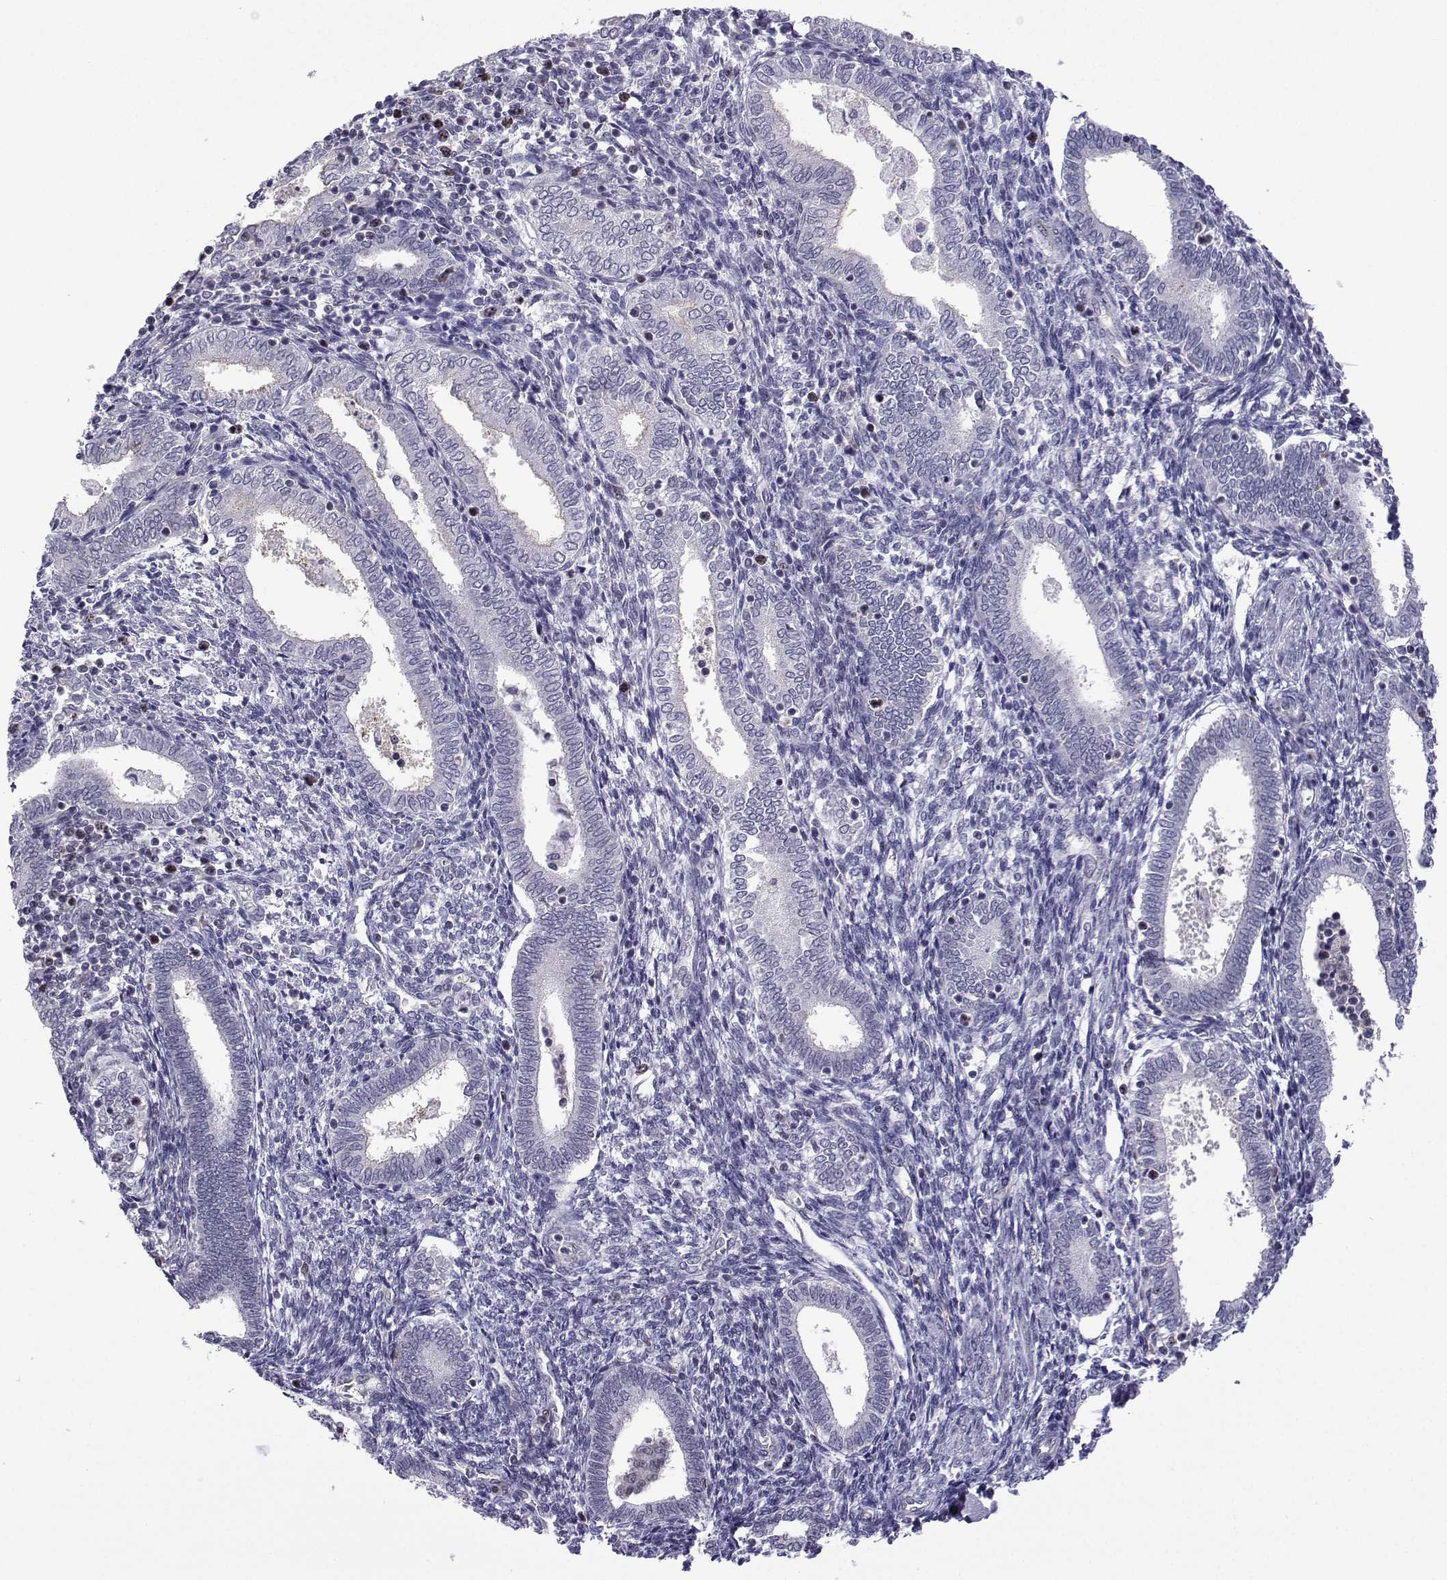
{"staining": {"intensity": "moderate", "quantity": "<25%", "location": "nuclear"}, "tissue": "endometrium", "cell_type": "Cells in endometrial stroma", "image_type": "normal", "snomed": [{"axis": "morphology", "description": "Normal tissue, NOS"}, {"axis": "topography", "description": "Endometrium"}], "caption": "A brown stain labels moderate nuclear staining of a protein in cells in endometrial stroma of unremarkable human endometrium.", "gene": "INCENP", "patient": {"sex": "female", "age": 42}}